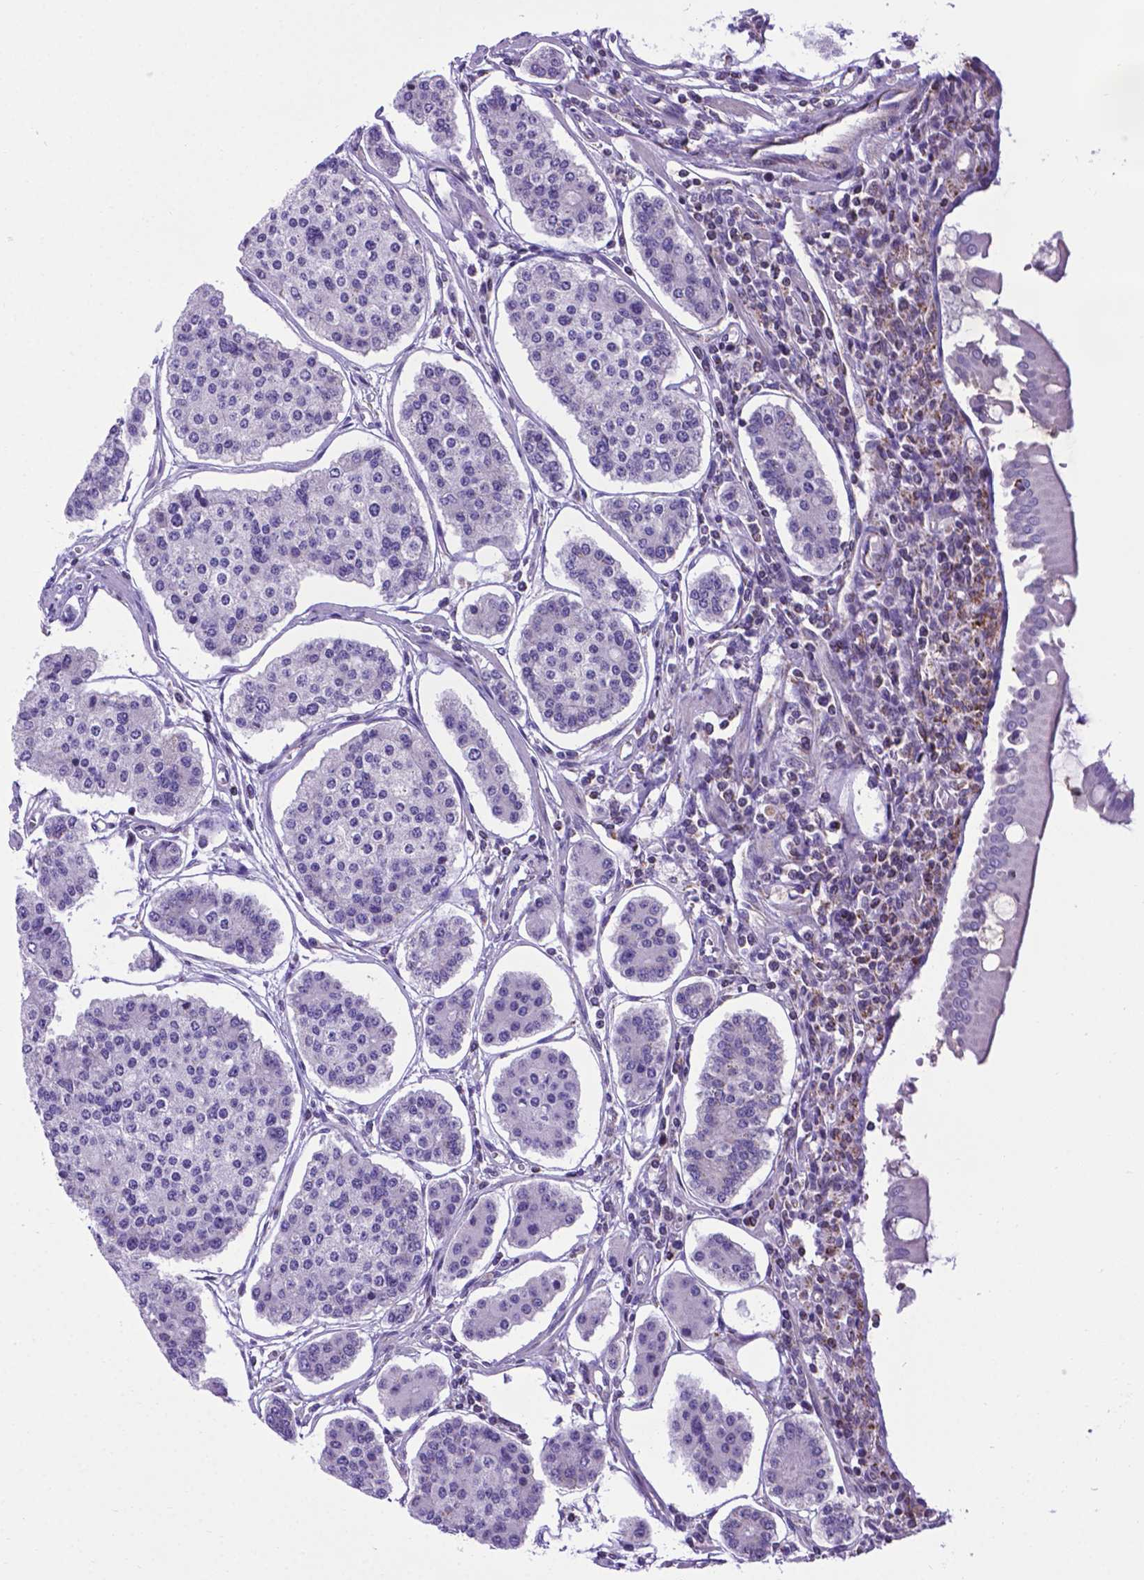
{"staining": {"intensity": "negative", "quantity": "none", "location": "none"}, "tissue": "carcinoid", "cell_type": "Tumor cells", "image_type": "cancer", "snomed": [{"axis": "morphology", "description": "Carcinoid, malignant, NOS"}, {"axis": "topography", "description": "Small intestine"}], "caption": "DAB immunohistochemical staining of human malignant carcinoid displays no significant expression in tumor cells.", "gene": "POU3F3", "patient": {"sex": "female", "age": 65}}